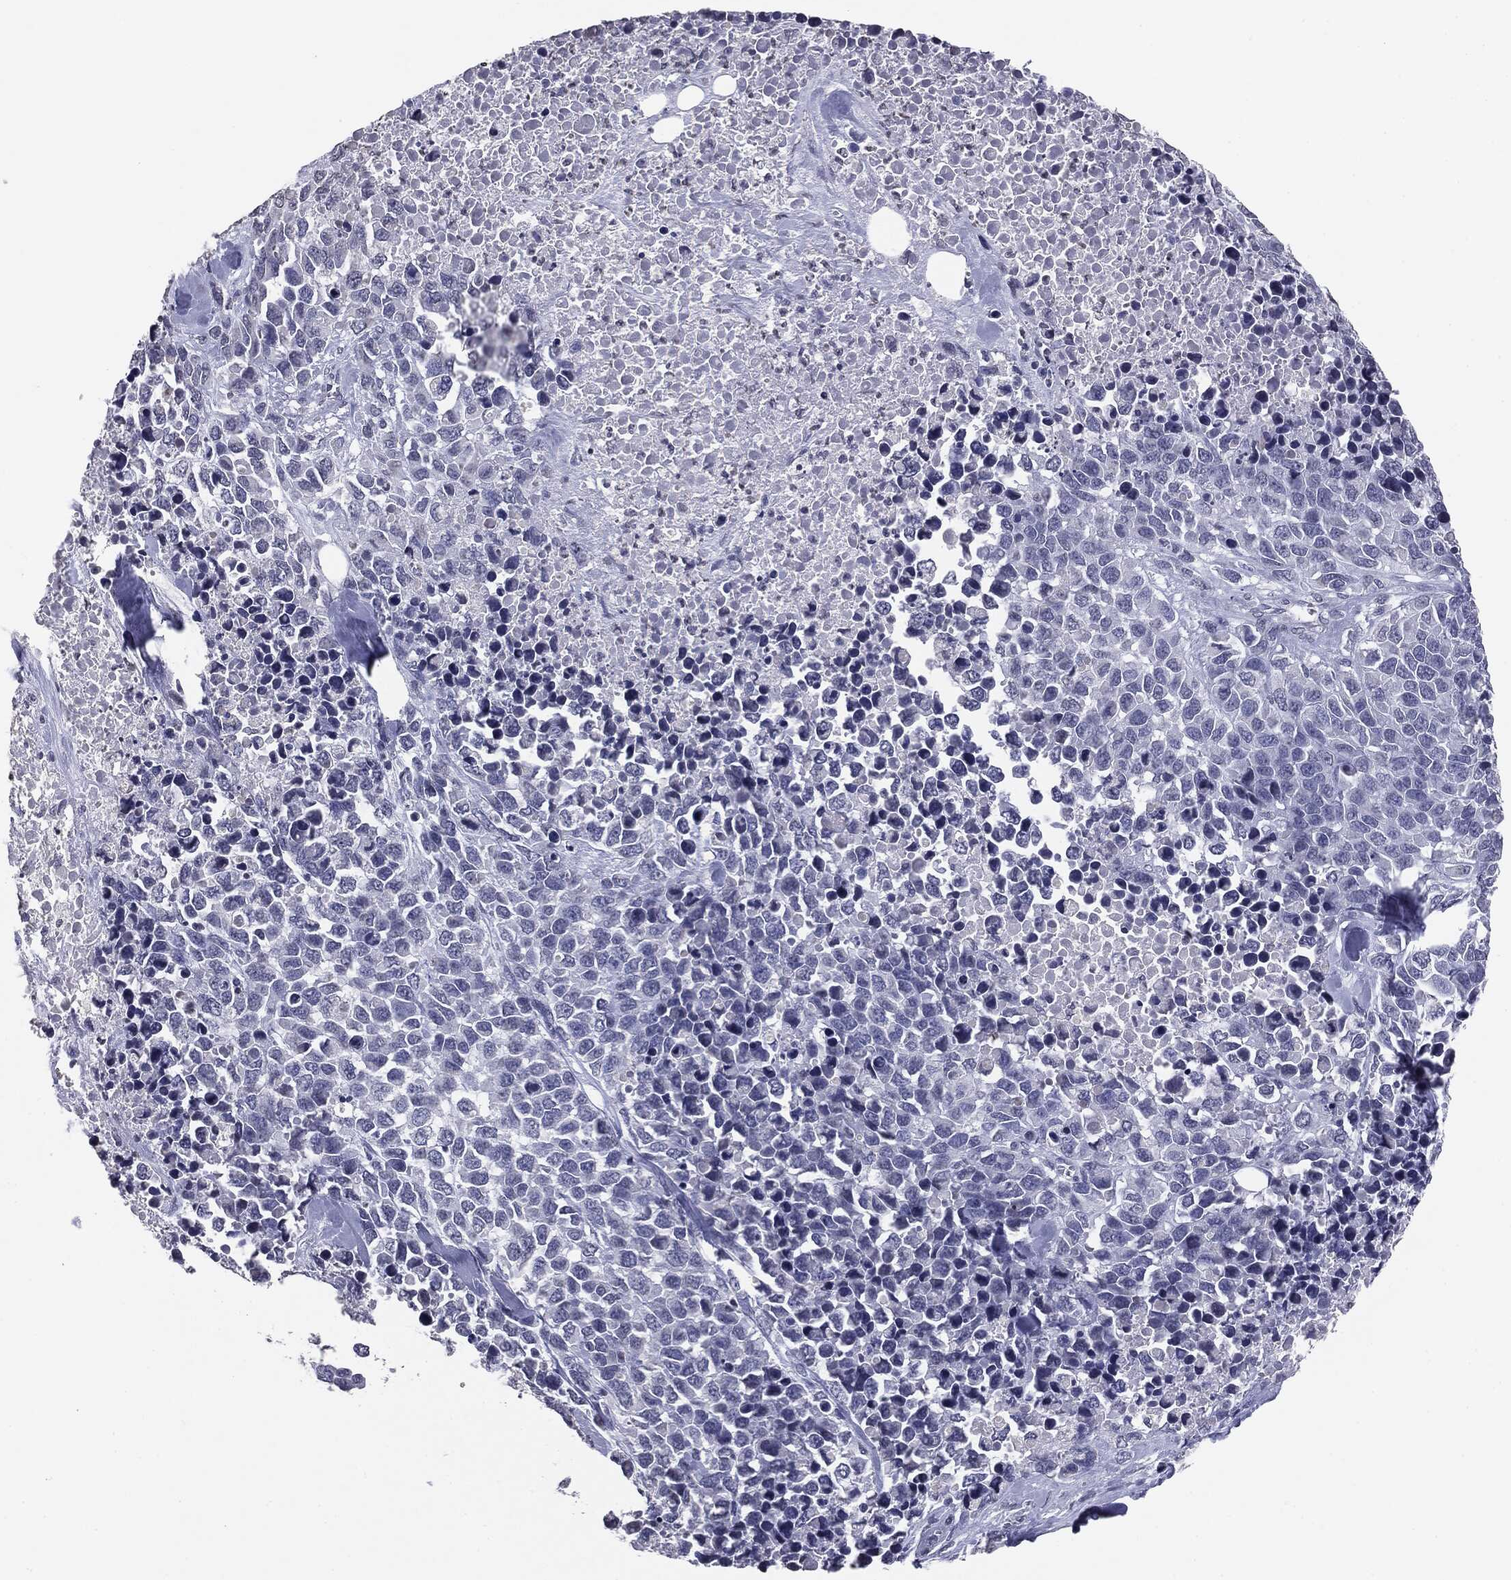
{"staining": {"intensity": "negative", "quantity": "none", "location": "none"}, "tissue": "melanoma", "cell_type": "Tumor cells", "image_type": "cancer", "snomed": [{"axis": "morphology", "description": "Malignant melanoma, Metastatic site"}, {"axis": "topography", "description": "Skin"}], "caption": "This is an immunohistochemistry (IHC) image of human malignant melanoma (metastatic site). There is no positivity in tumor cells.", "gene": "SERPINB4", "patient": {"sex": "male", "age": 84}}